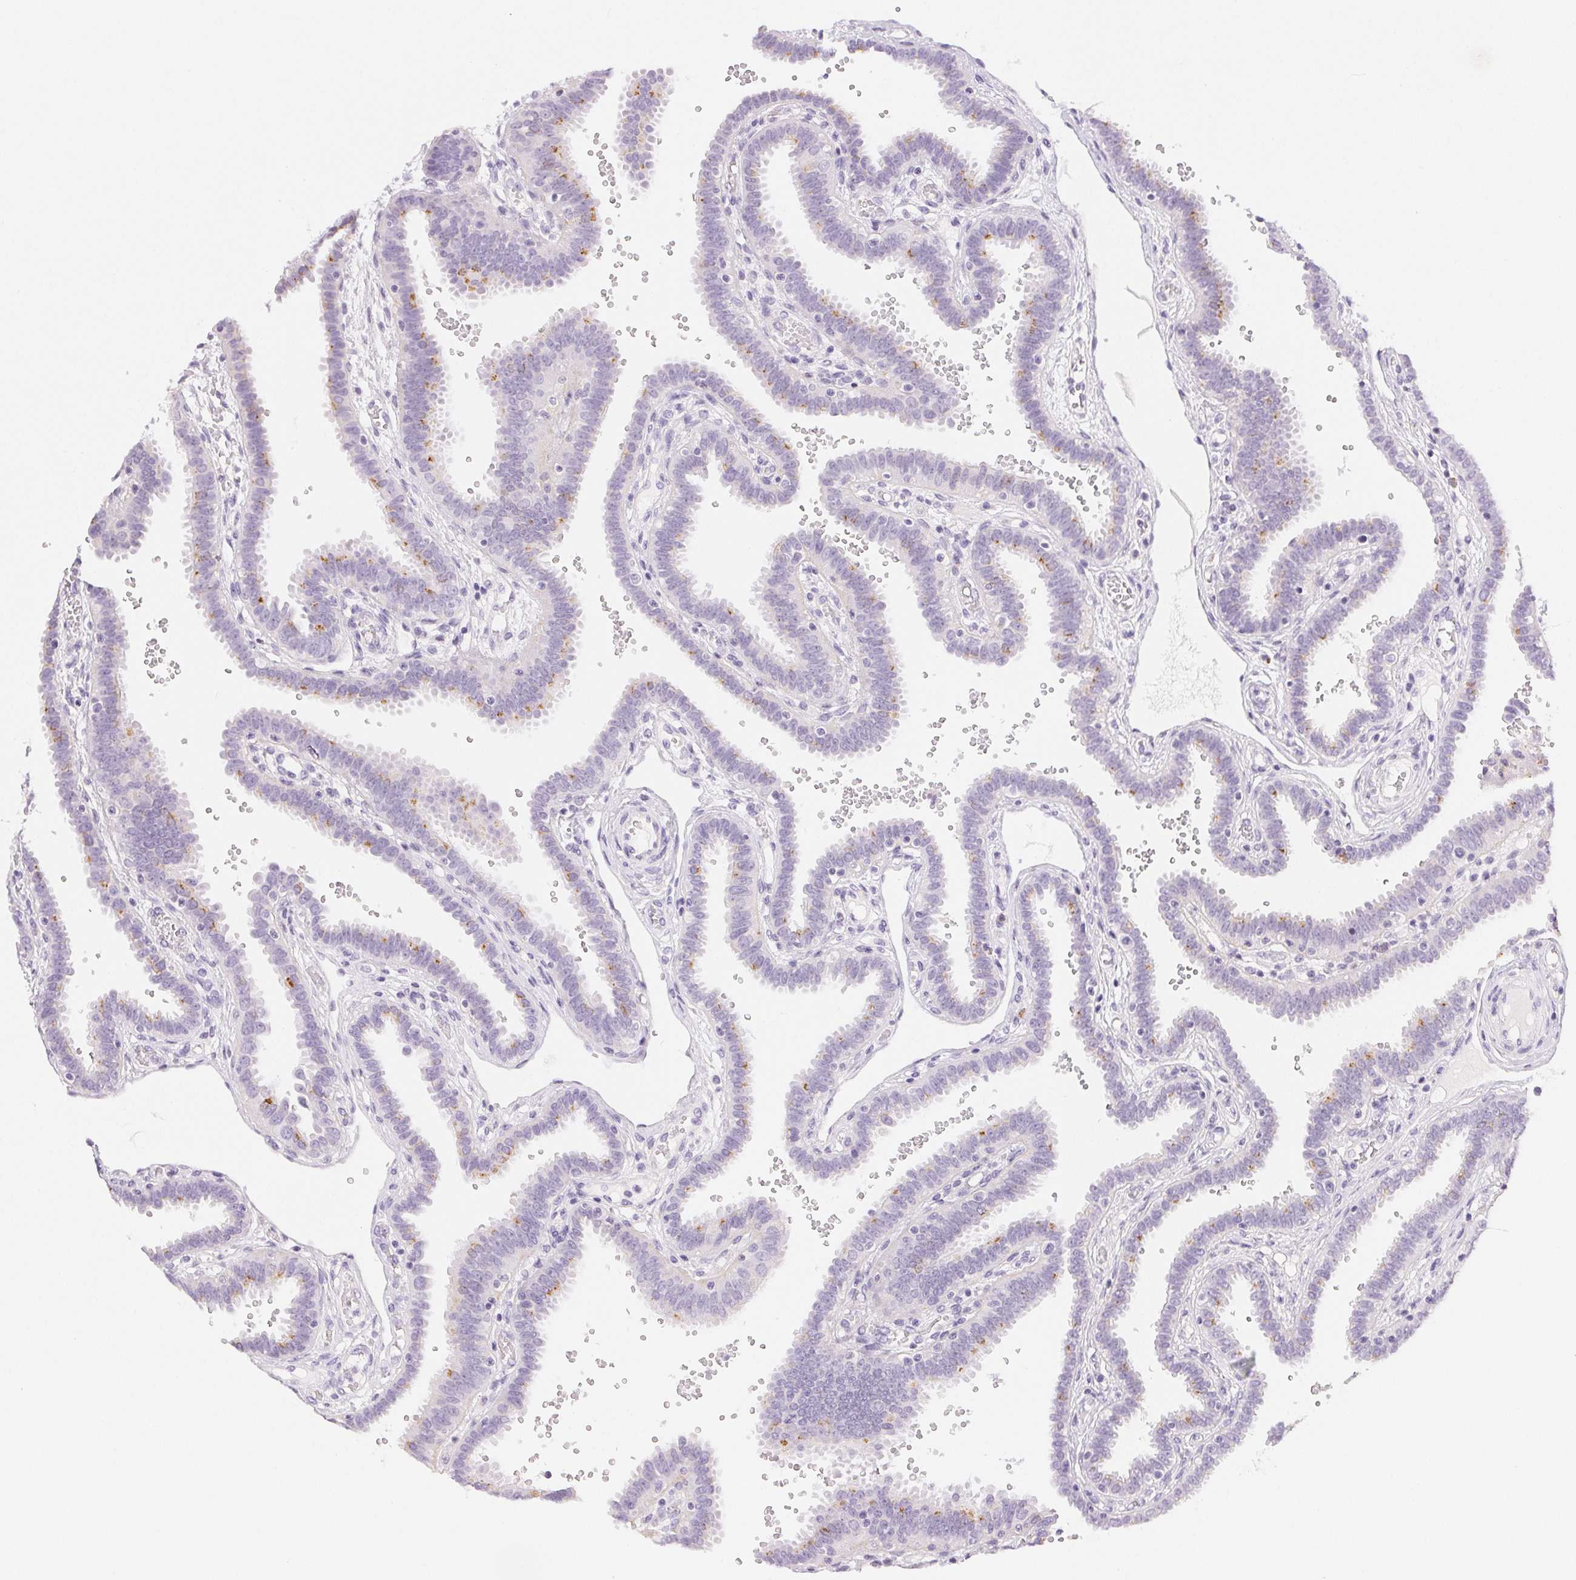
{"staining": {"intensity": "weak", "quantity": "<25%", "location": "cytoplasmic/membranous"}, "tissue": "fallopian tube", "cell_type": "Glandular cells", "image_type": "normal", "snomed": [{"axis": "morphology", "description": "Normal tissue, NOS"}, {"axis": "topography", "description": "Fallopian tube"}], "caption": "Immunohistochemistry (IHC) photomicrograph of unremarkable human fallopian tube stained for a protein (brown), which exhibits no positivity in glandular cells.", "gene": "SLC5A2", "patient": {"sex": "female", "age": 37}}